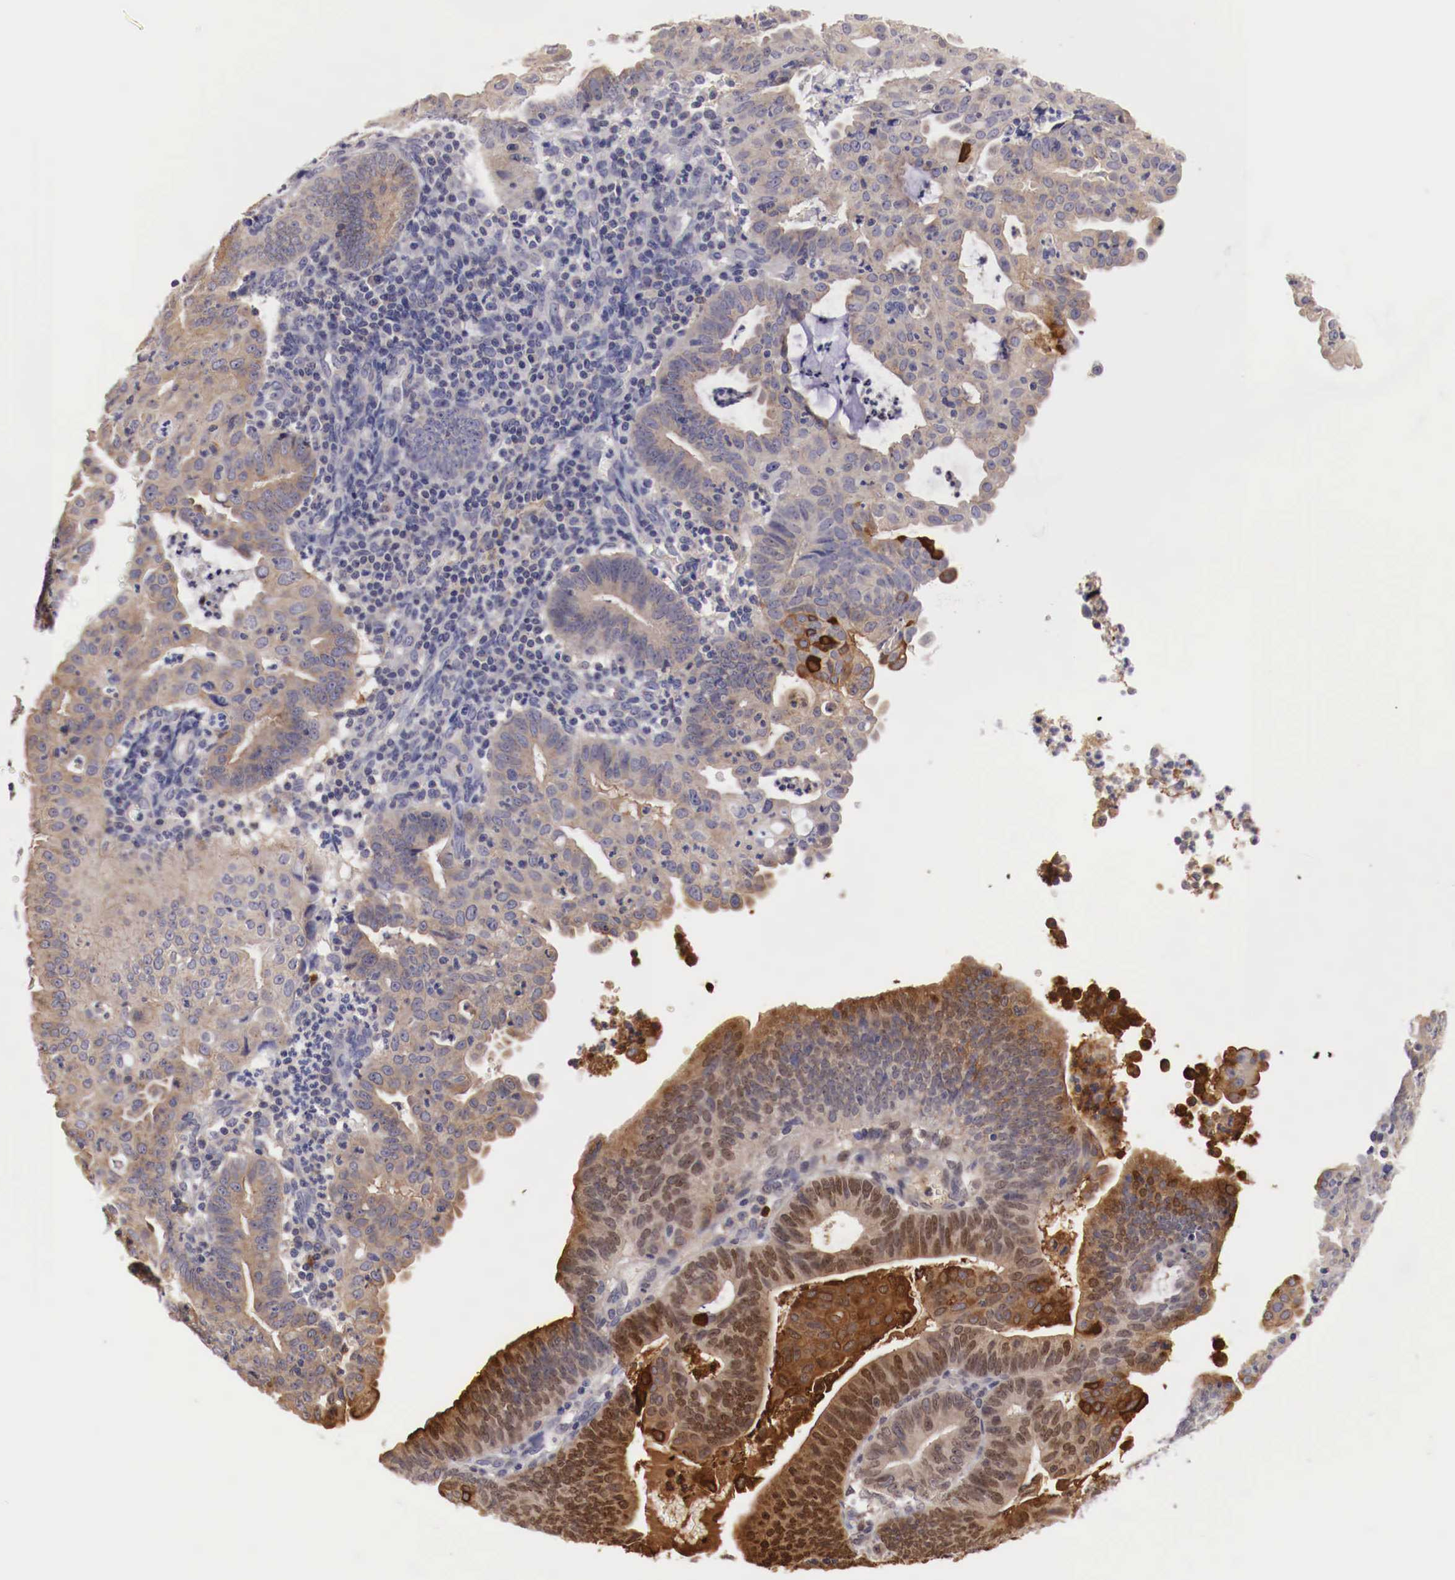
{"staining": {"intensity": "moderate", "quantity": "25%-75%", "location": "cytoplasmic/membranous"}, "tissue": "endometrial cancer", "cell_type": "Tumor cells", "image_type": "cancer", "snomed": [{"axis": "morphology", "description": "Adenocarcinoma, NOS"}, {"axis": "topography", "description": "Endometrium"}], "caption": "Human endometrial cancer (adenocarcinoma) stained with a brown dye shows moderate cytoplasmic/membranous positive positivity in approximately 25%-75% of tumor cells.", "gene": "PITPNA", "patient": {"sex": "female", "age": 60}}